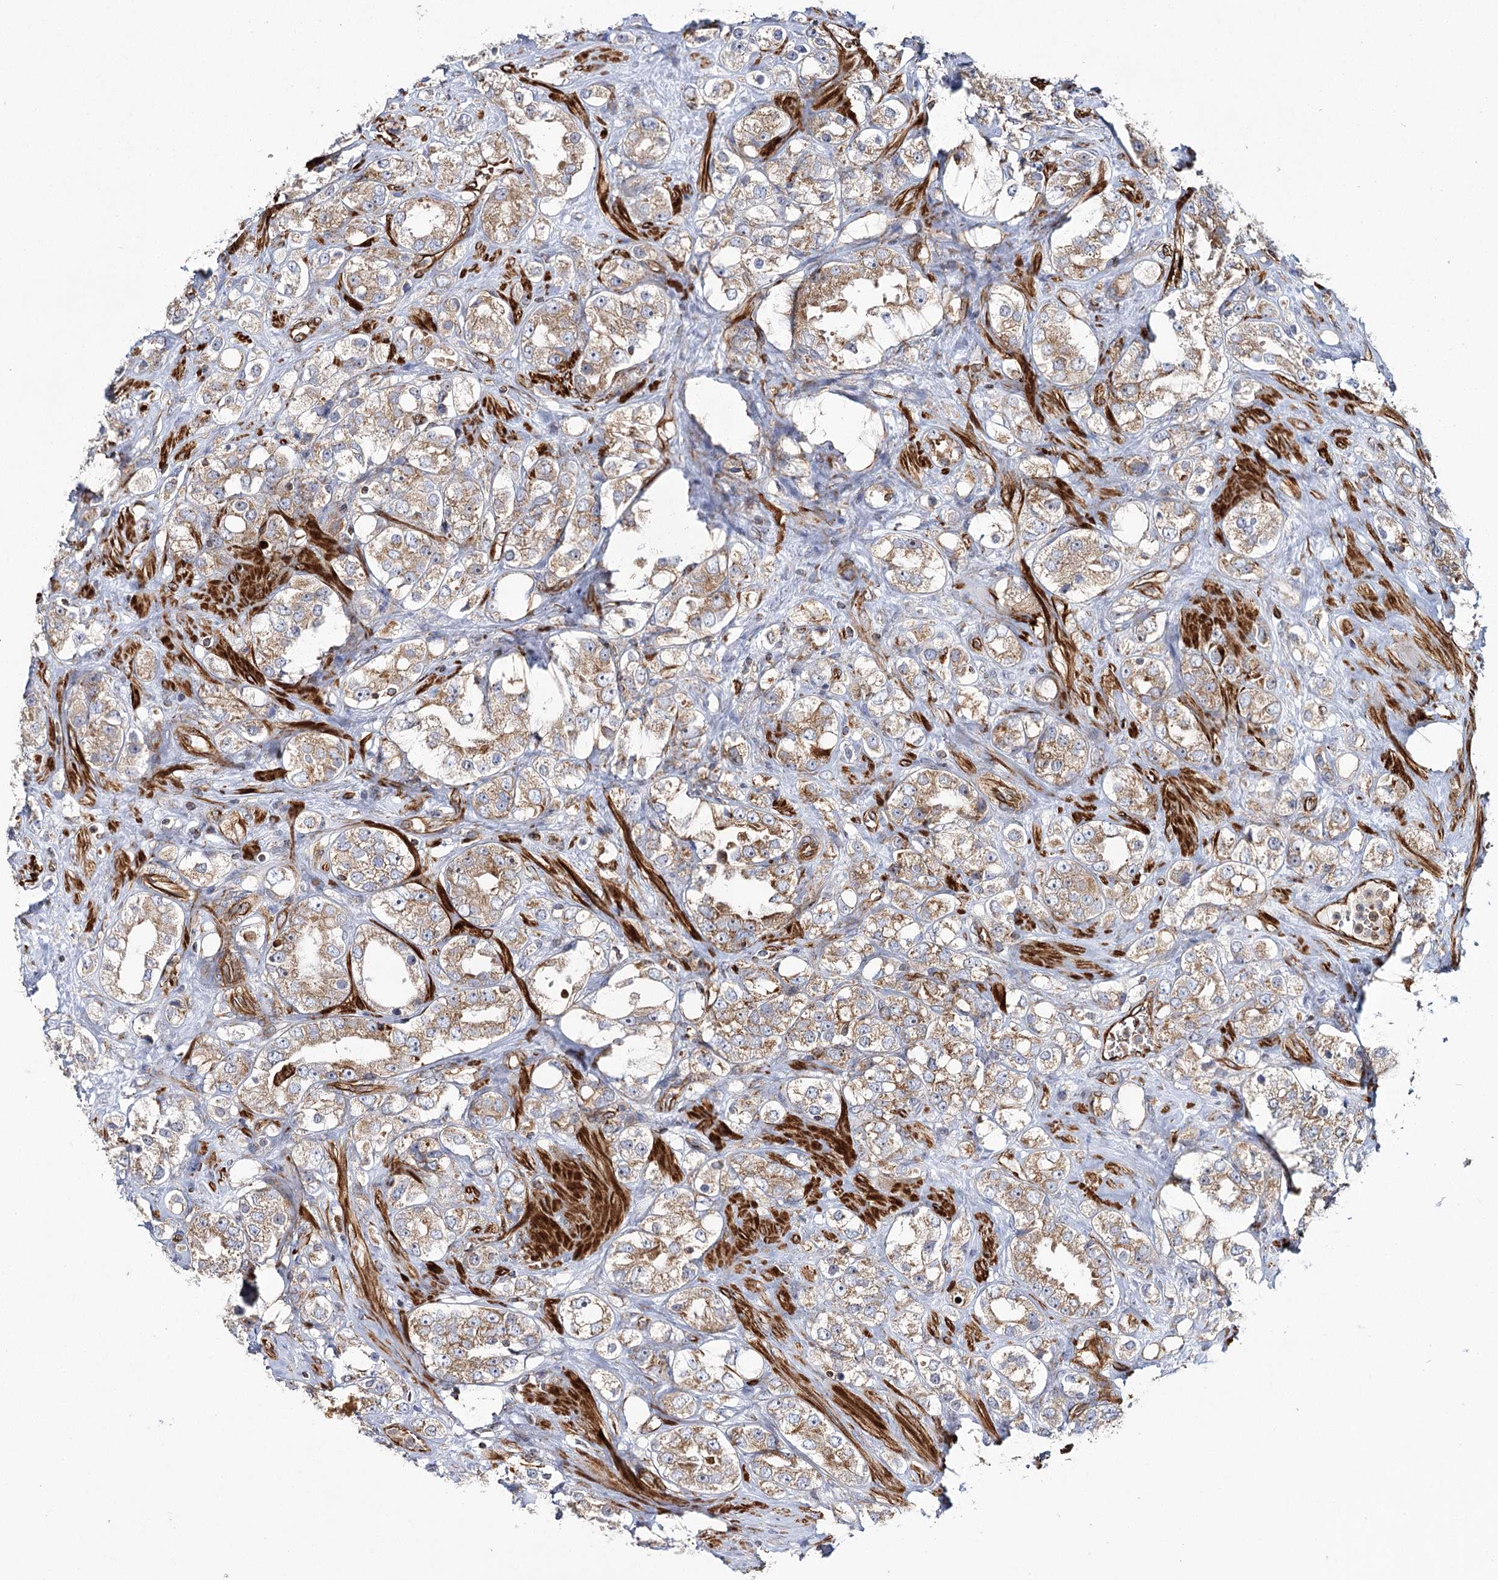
{"staining": {"intensity": "moderate", "quantity": ">75%", "location": "cytoplasmic/membranous"}, "tissue": "prostate cancer", "cell_type": "Tumor cells", "image_type": "cancer", "snomed": [{"axis": "morphology", "description": "Adenocarcinoma, NOS"}, {"axis": "topography", "description": "Prostate"}], "caption": "This photomicrograph reveals adenocarcinoma (prostate) stained with immunohistochemistry to label a protein in brown. The cytoplasmic/membranous of tumor cells show moderate positivity for the protein. Nuclei are counter-stained blue.", "gene": "THUMPD3", "patient": {"sex": "male", "age": 79}}